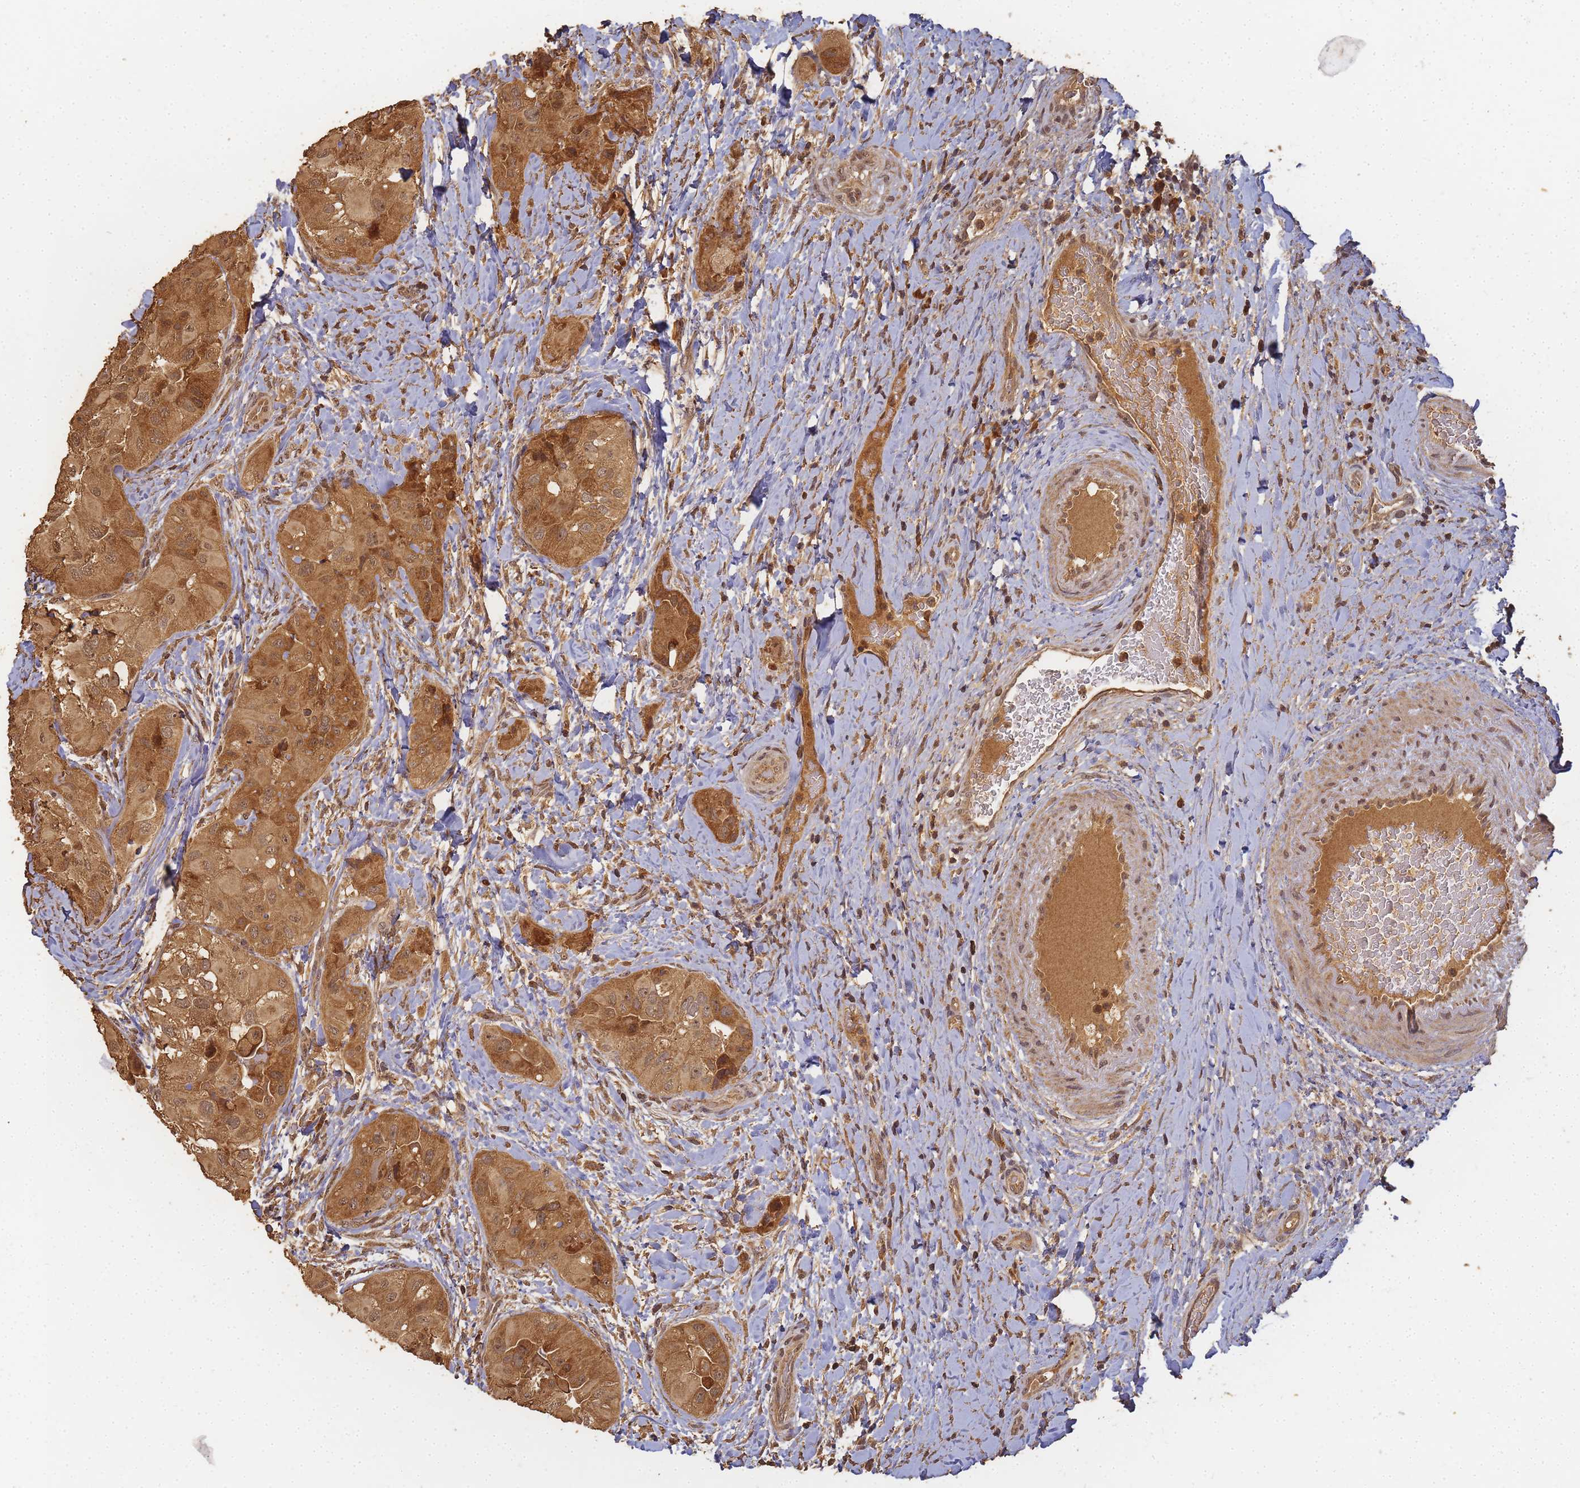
{"staining": {"intensity": "moderate", "quantity": ">75%", "location": "cytoplasmic/membranous,nuclear"}, "tissue": "thyroid cancer", "cell_type": "Tumor cells", "image_type": "cancer", "snomed": [{"axis": "morphology", "description": "Normal tissue, NOS"}, {"axis": "morphology", "description": "Papillary adenocarcinoma, NOS"}, {"axis": "topography", "description": "Thyroid gland"}], "caption": "This photomicrograph displays immunohistochemistry staining of thyroid papillary adenocarcinoma, with medium moderate cytoplasmic/membranous and nuclear staining in about >75% of tumor cells.", "gene": "ALKBH1", "patient": {"sex": "female", "age": 59}}